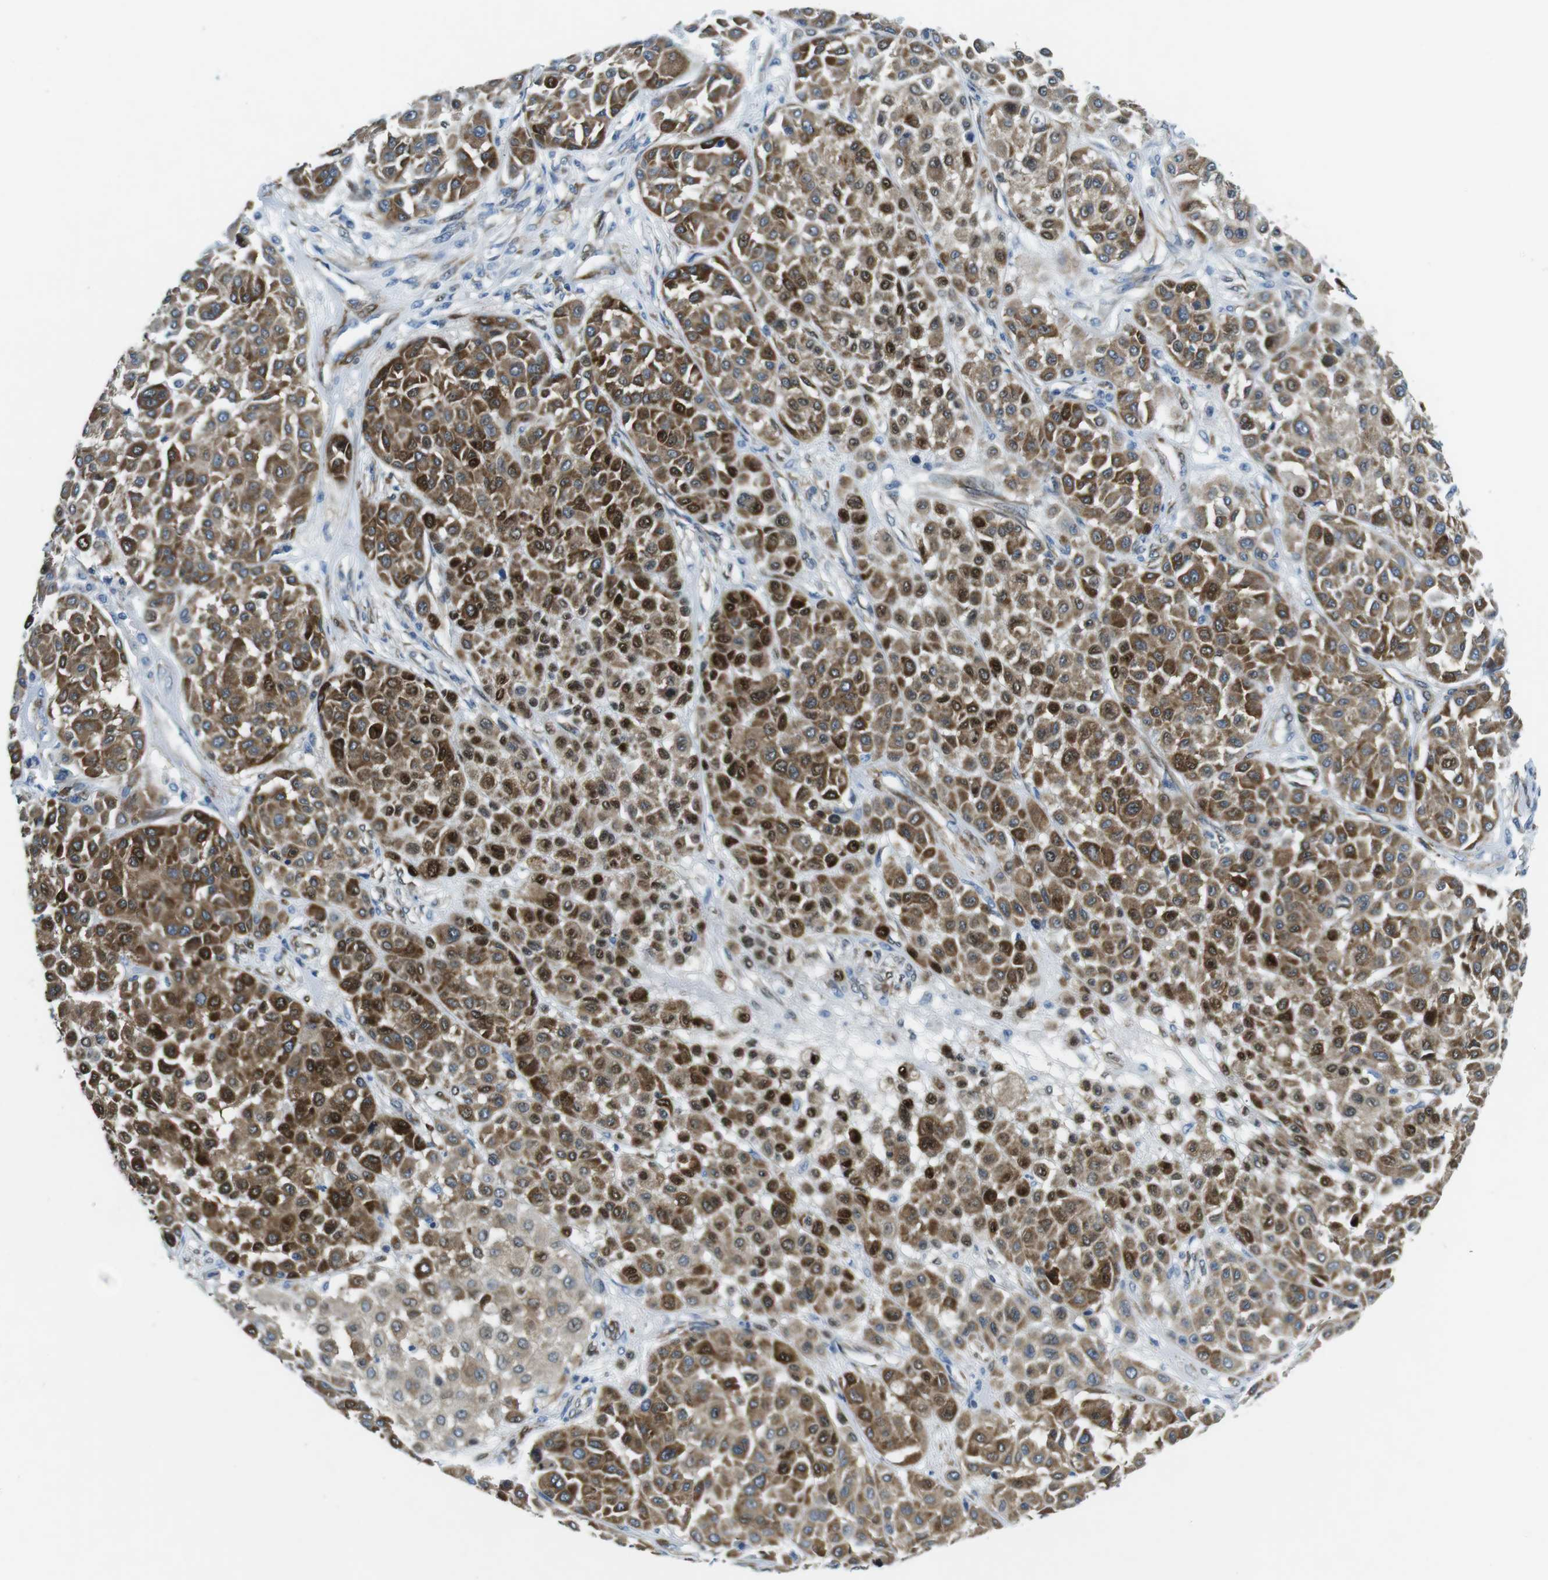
{"staining": {"intensity": "strong", "quantity": ">75%", "location": "cytoplasmic/membranous,nuclear"}, "tissue": "melanoma", "cell_type": "Tumor cells", "image_type": "cancer", "snomed": [{"axis": "morphology", "description": "Malignant melanoma, Metastatic site"}, {"axis": "topography", "description": "Soft tissue"}], "caption": "Brown immunohistochemical staining in malignant melanoma (metastatic site) displays strong cytoplasmic/membranous and nuclear positivity in approximately >75% of tumor cells.", "gene": "PHLDA1", "patient": {"sex": "male", "age": 41}}